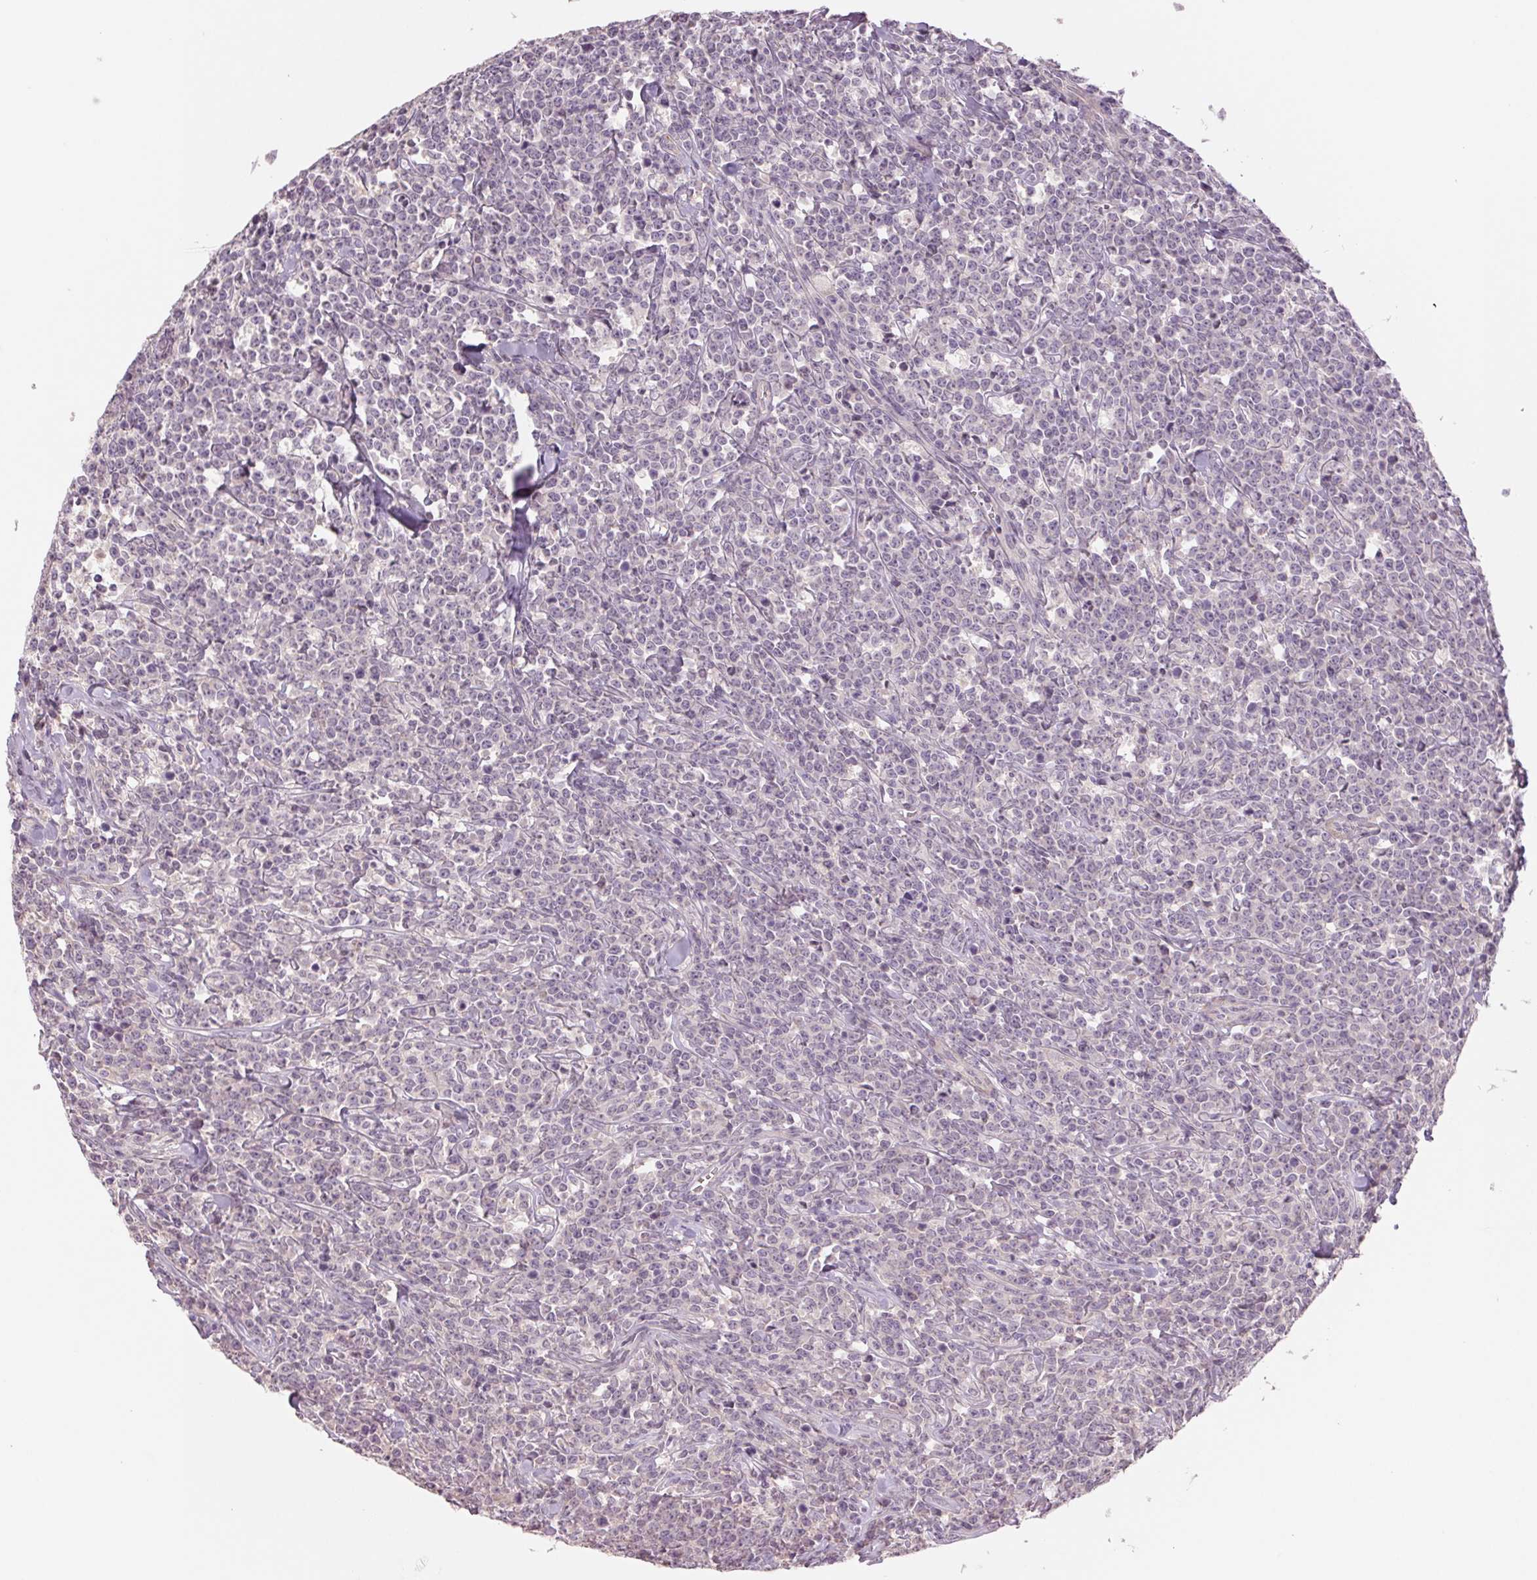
{"staining": {"intensity": "negative", "quantity": "none", "location": "none"}, "tissue": "lymphoma", "cell_type": "Tumor cells", "image_type": "cancer", "snomed": [{"axis": "morphology", "description": "Malignant lymphoma, non-Hodgkin's type, High grade"}, {"axis": "topography", "description": "Small intestine"}], "caption": "Malignant lymphoma, non-Hodgkin's type (high-grade) was stained to show a protein in brown. There is no significant positivity in tumor cells.", "gene": "PPIA", "patient": {"sex": "female", "age": 56}}